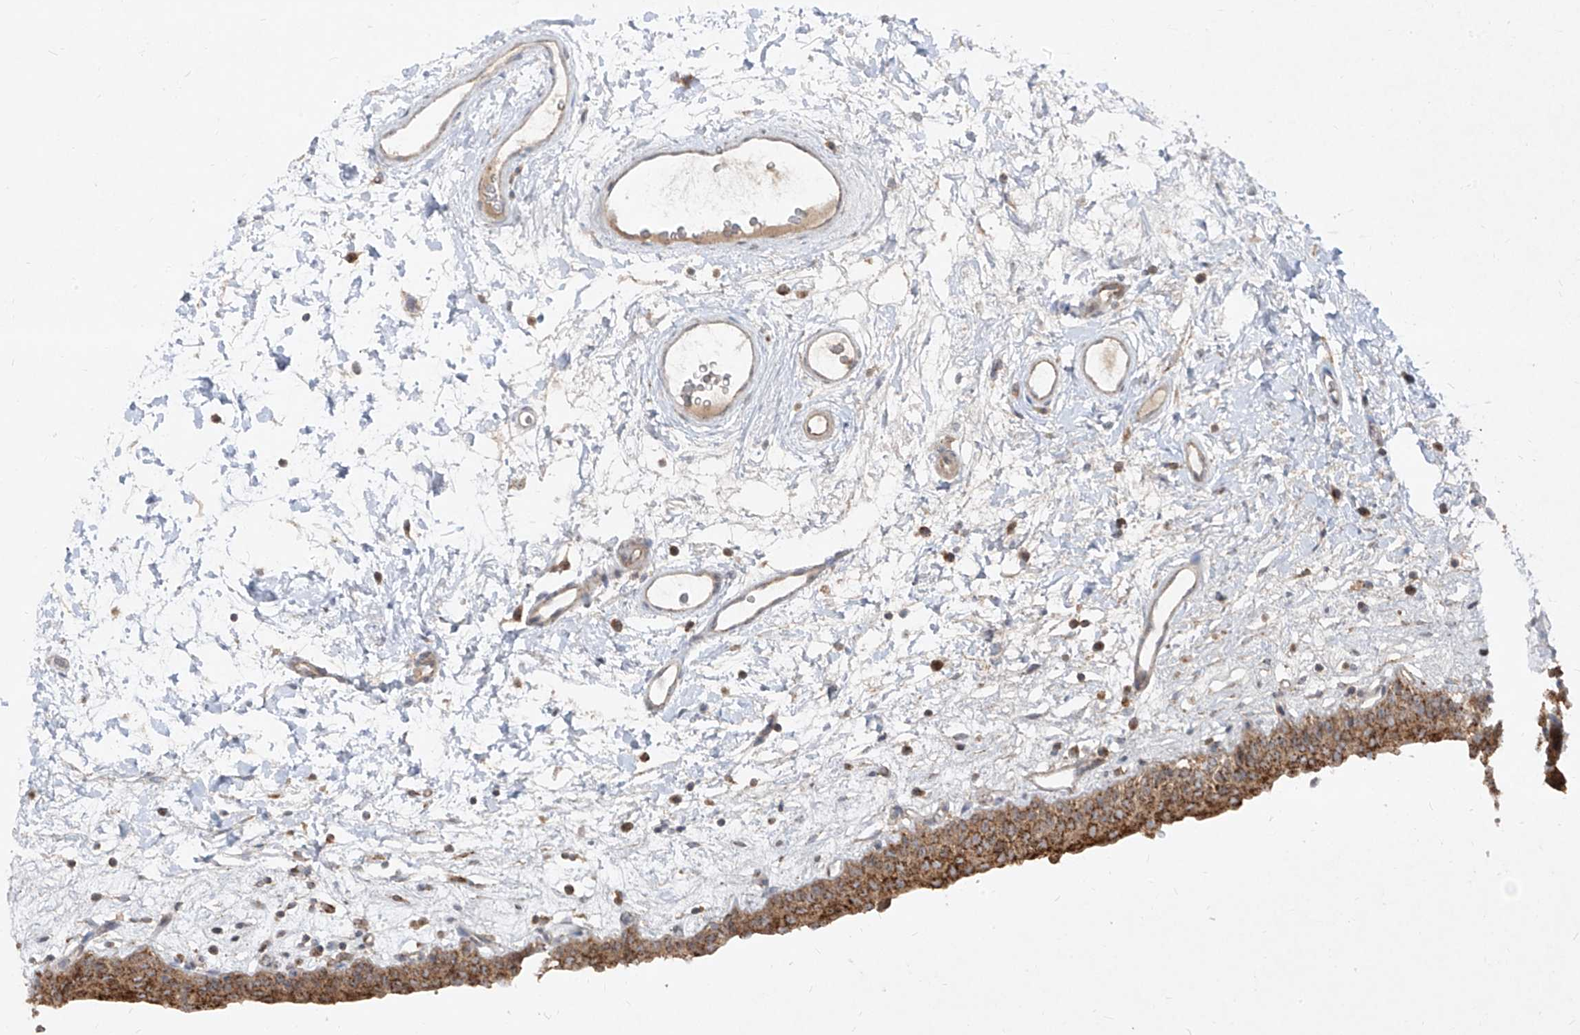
{"staining": {"intensity": "strong", "quantity": ">75%", "location": "cytoplasmic/membranous"}, "tissue": "urinary bladder", "cell_type": "Urothelial cells", "image_type": "normal", "snomed": [{"axis": "morphology", "description": "Normal tissue, NOS"}, {"axis": "topography", "description": "Urinary bladder"}], "caption": "This photomicrograph displays immunohistochemistry (IHC) staining of benign urinary bladder, with high strong cytoplasmic/membranous expression in about >75% of urothelial cells.", "gene": "ABCD3", "patient": {"sex": "male", "age": 83}}